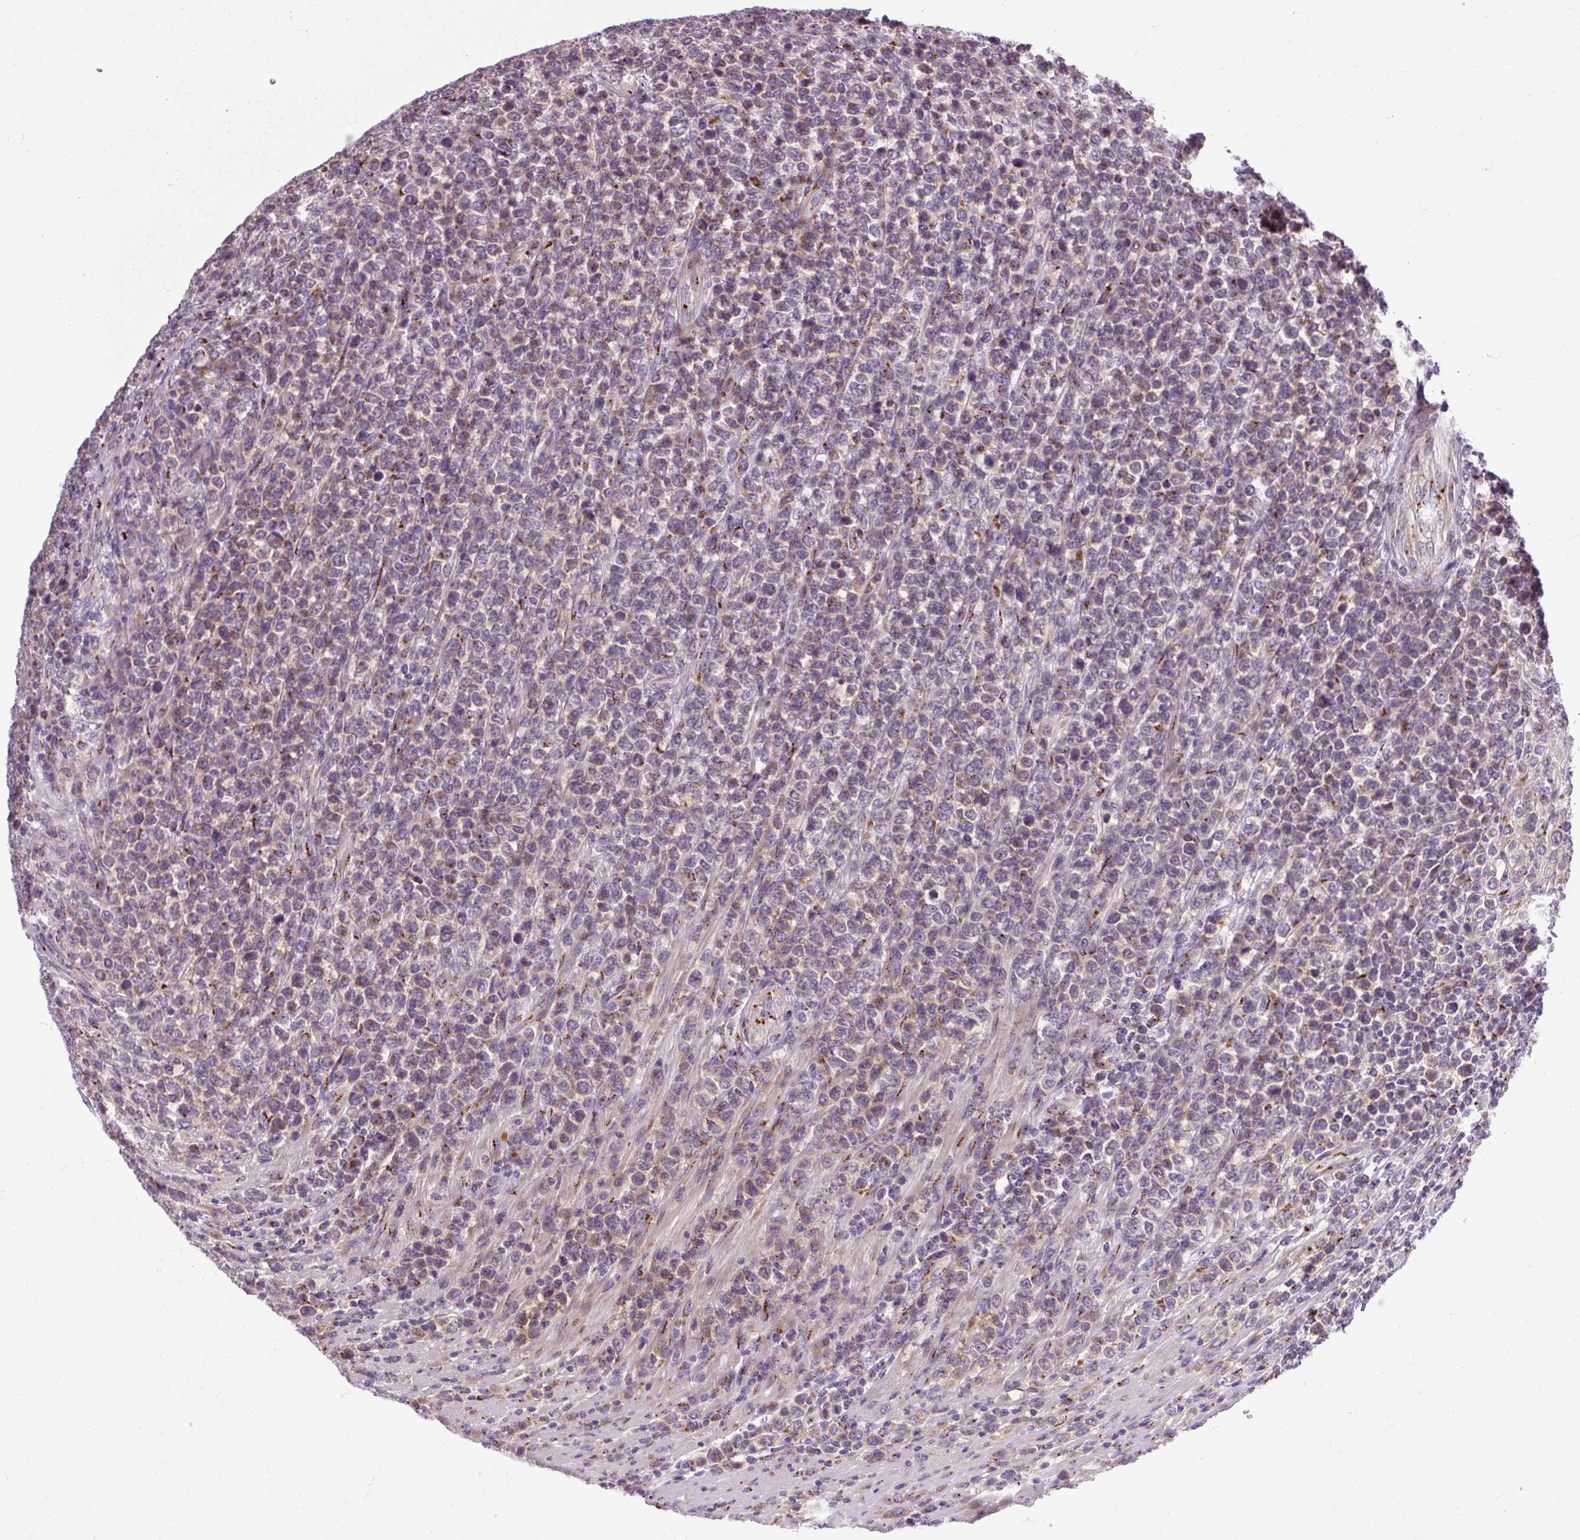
{"staining": {"intensity": "weak", "quantity": "<25%", "location": "cytoplasmic/membranous"}, "tissue": "lymphoma", "cell_type": "Tumor cells", "image_type": "cancer", "snomed": [{"axis": "morphology", "description": "Malignant lymphoma, non-Hodgkin's type, High grade"}, {"axis": "topography", "description": "Soft tissue"}], "caption": "Micrograph shows no significant protein positivity in tumor cells of lymphoma.", "gene": "MSMP", "patient": {"sex": "female", "age": 56}}